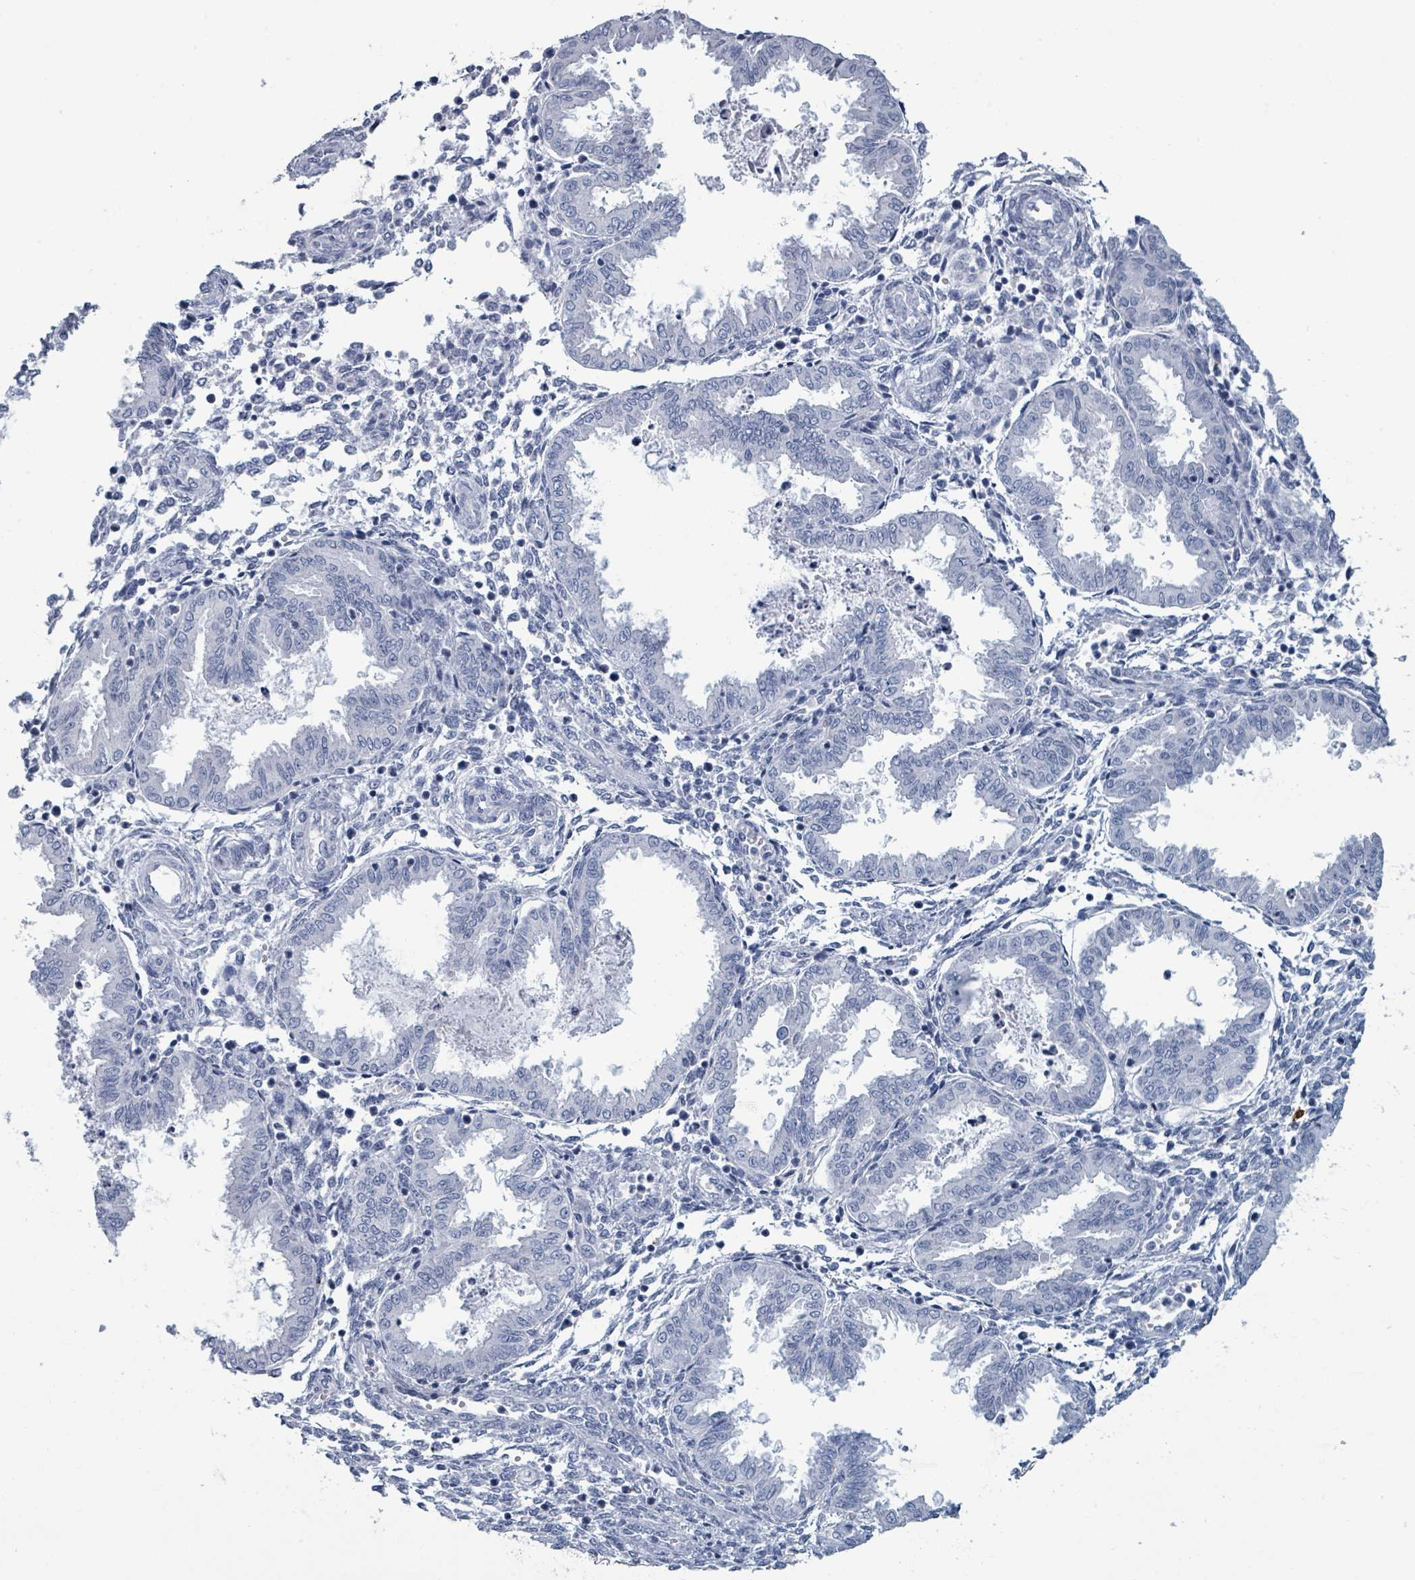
{"staining": {"intensity": "negative", "quantity": "none", "location": "none"}, "tissue": "endometrium", "cell_type": "Cells in endometrial stroma", "image_type": "normal", "snomed": [{"axis": "morphology", "description": "Normal tissue, NOS"}, {"axis": "topography", "description": "Endometrium"}], "caption": "DAB immunohistochemical staining of unremarkable human endometrium shows no significant positivity in cells in endometrial stroma. The staining is performed using DAB brown chromogen with nuclei counter-stained in using hematoxylin.", "gene": "VPS13D", "patient": {"sex": "female", "age": 33}}